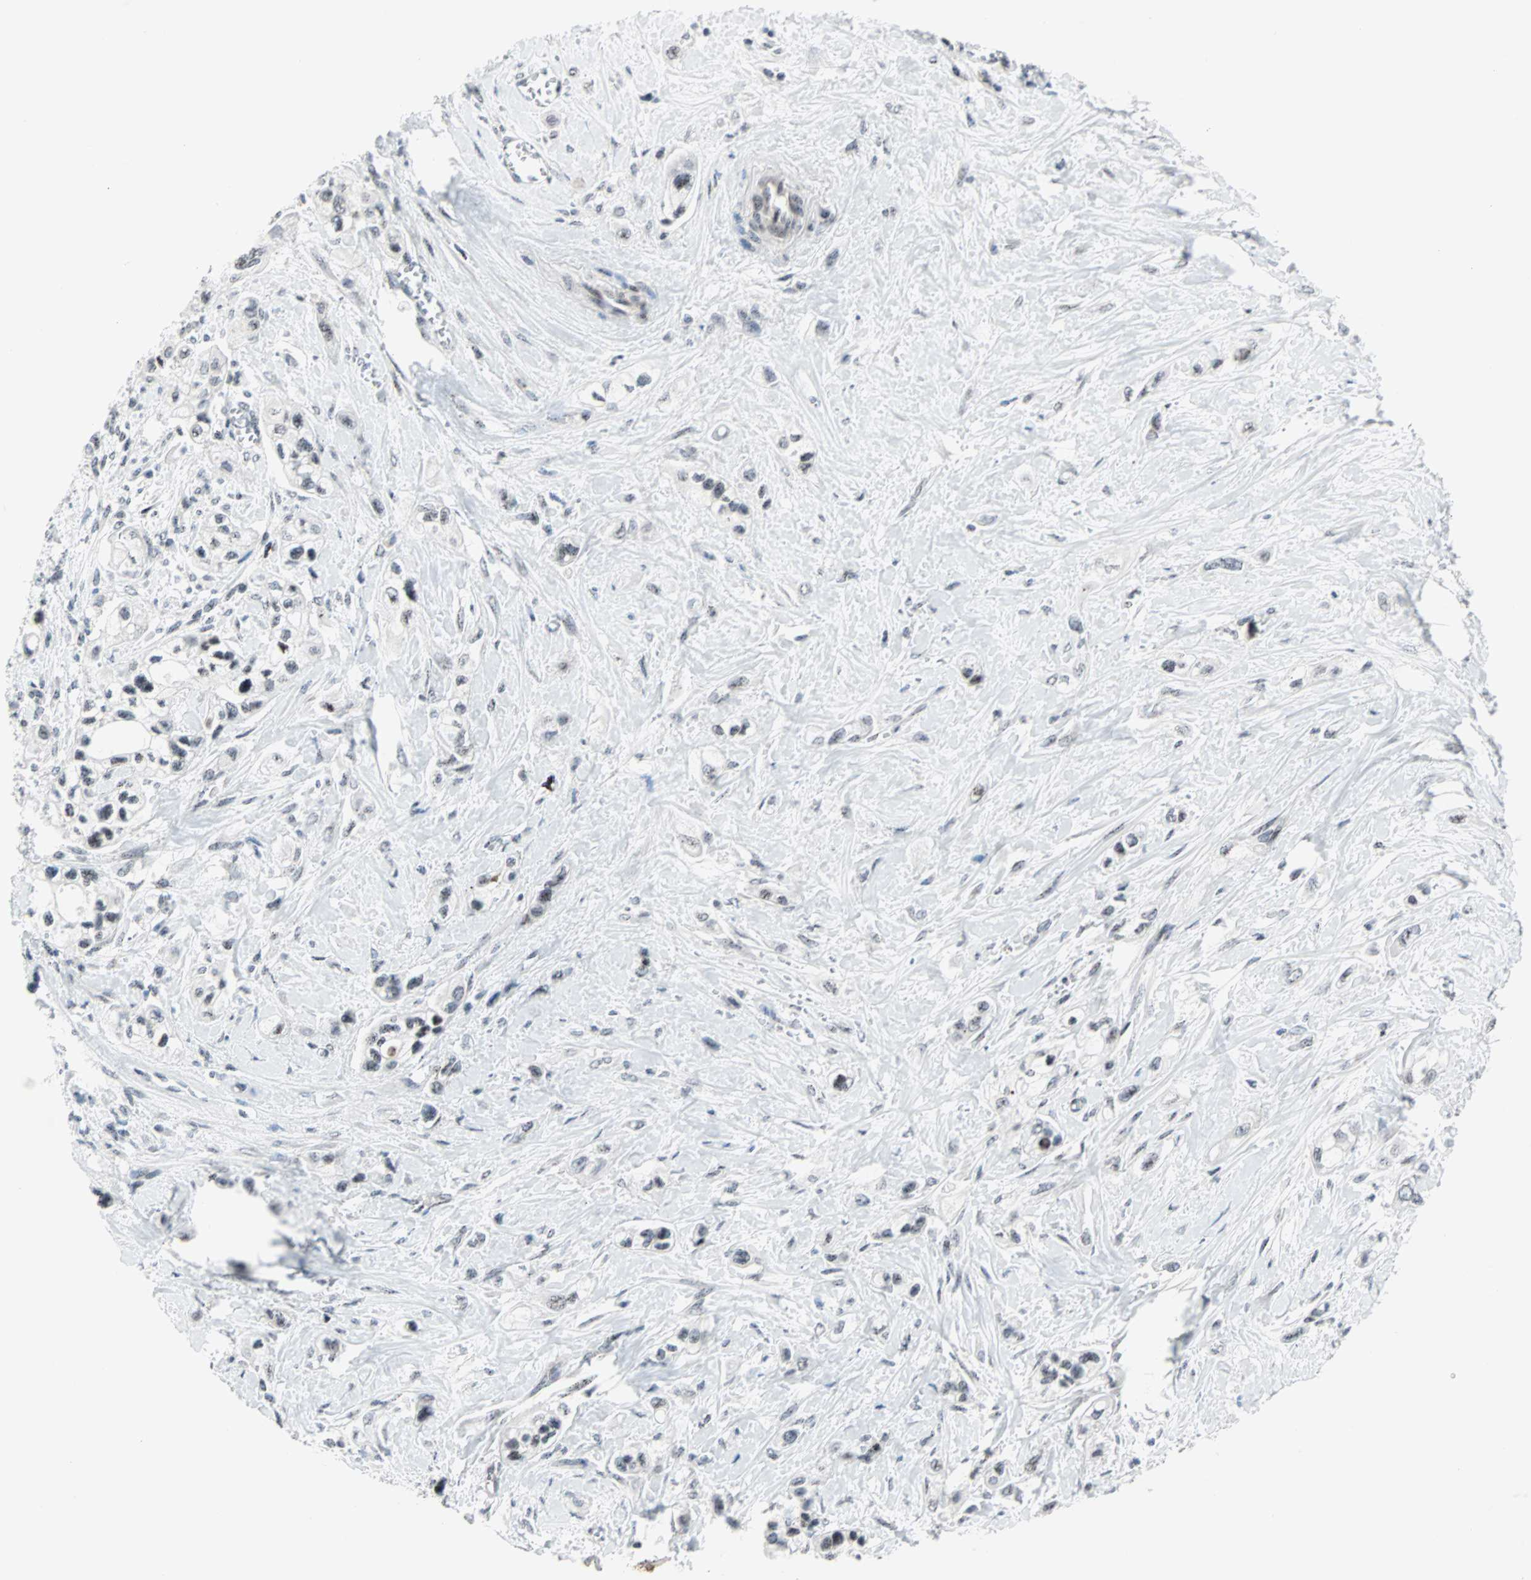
{"staining": {"intensity": "weak", "quantity": ">75%", "location": "nuclear"}, "tissue": "pancreatic cancer", "cell_type": "Tumor cells", "image_type": "cancer", "snomed": [{"axis": "morphology", "description": "Adenocarcinoma, NOS"}, {"axis": "topography", "description": "Pancreas"}], "caption": "Immunohistochemical staining of human pancreatic cancer (adenocarcinoma) exhibits low levels of weak nuclear expression in approximately >75% of tumor cells.", "gene": "CENPA", "patient": {"sex": "male", "age": 74}}